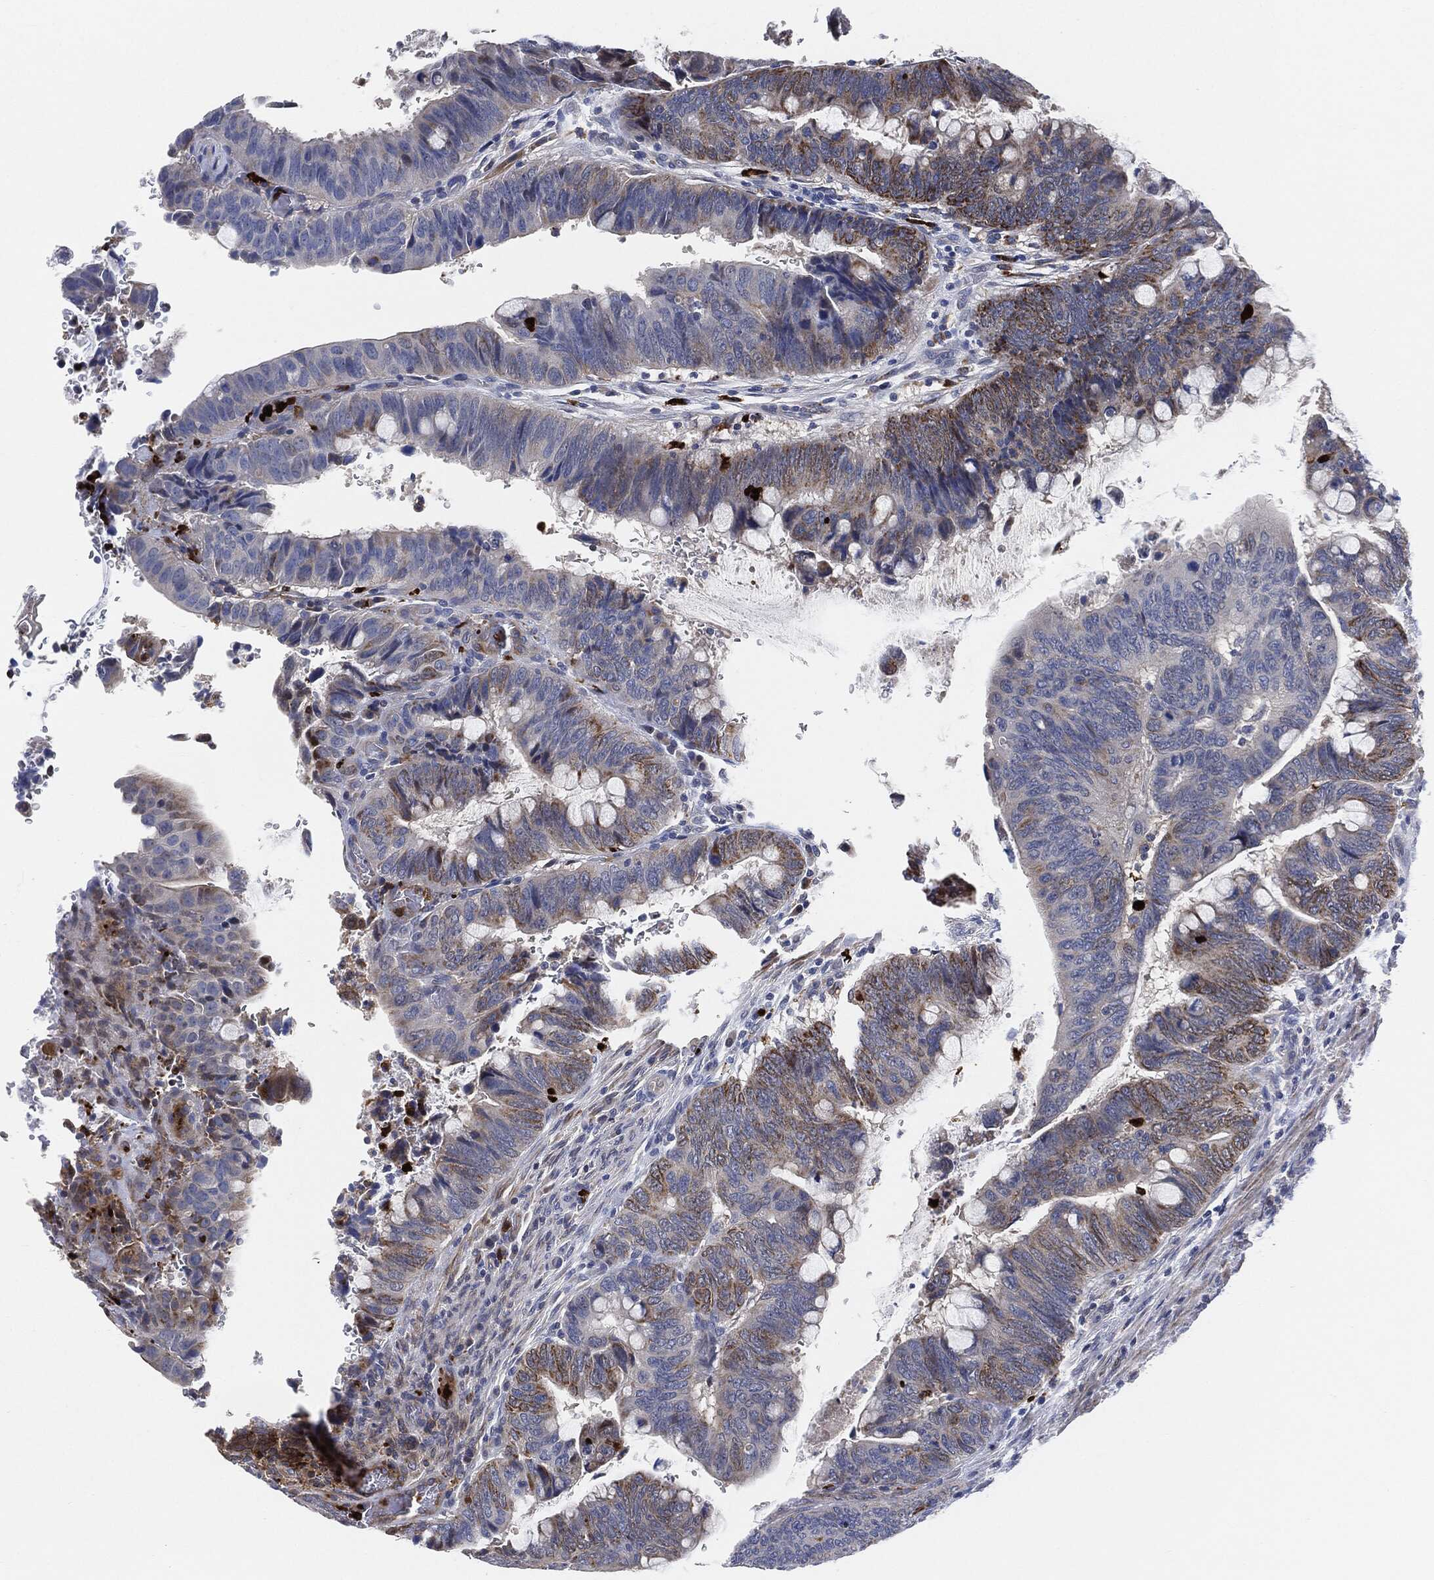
{"staining": {"intensity": "strong", "quantity": "<25%", "location": "cytoplasmic/membranous"}, "tissue": "colorectal cancer", "cell_type": "Tumor cells", "image_type": "cancer", "snomed": [{"axis": "morphology", "description": "Normal tissue, NOS"}, {"axis": "morphology", "description": "Adenocarcinoma, NOS"}, {"axis": "topography", "description": "Rectum"}, {"axis": "topography", "description": "Peripheral nerve tissue"}], "caption": "Immunohistochemical staining of human colorectal cancer (adenocarcinoma) shows strong cytoplasmic/membranous protein positivity in about <25% of tumor cells. (DAB (3,3'-diaminobenzidine) IHC, brown staining for protein, blue staining for nuclei).", "gene": "VSIG4", "patient": {"sex": "male", "age": 92}}